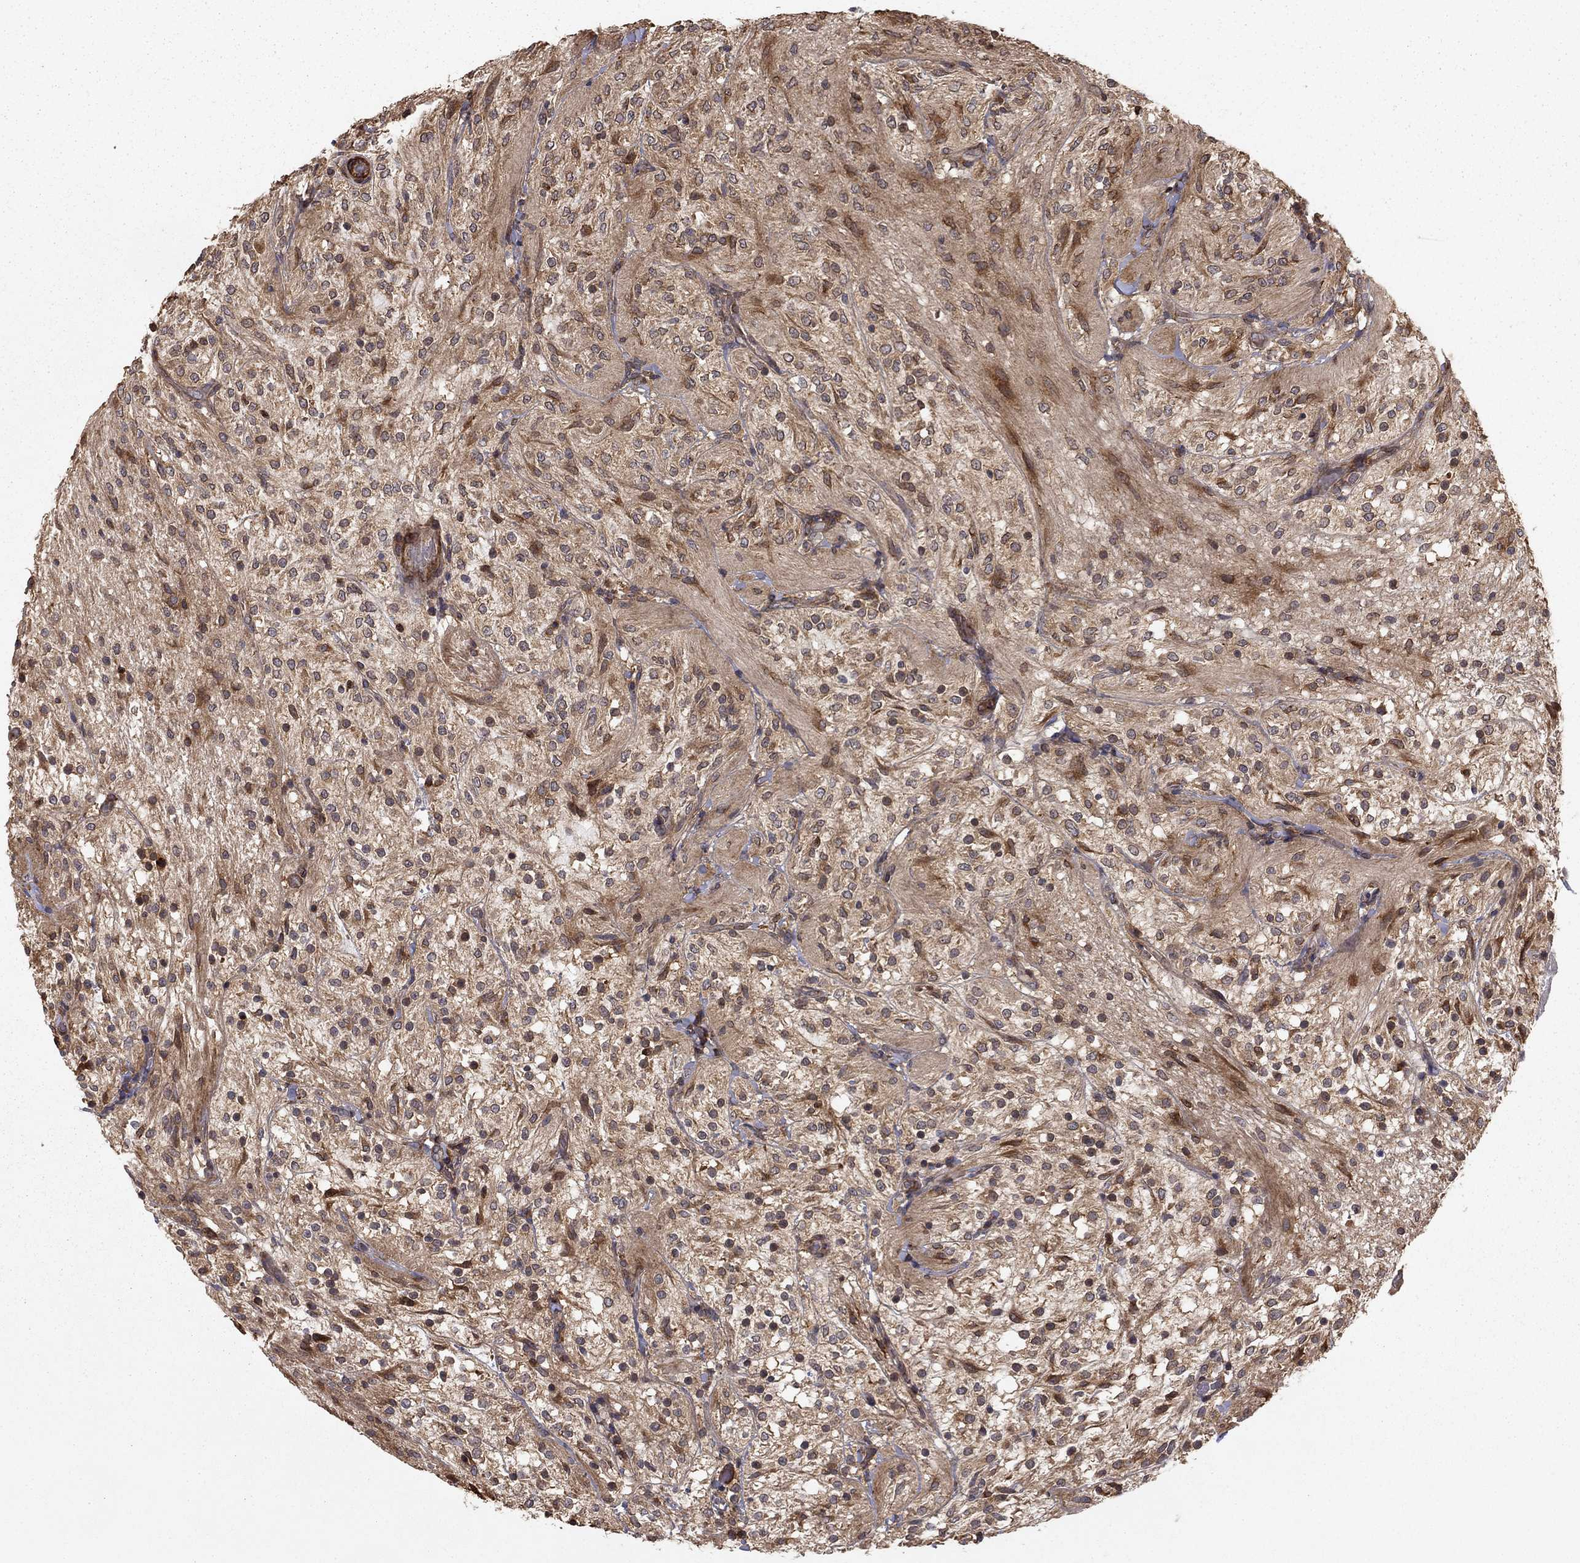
{"staining": {"intensity": "moderate", "quantity": "<25%", "location": "cytoplasmic/membranous"}, "tissue": "glioma", "cell_type": "Tumor cells", "image_type": "cancer", "snomed": [{"axis": "morphology", "description": "Glioma, malignant, Low grade"}, {"axis": "topography", "description": "Brain"}], "caption": "Moderate cytoplasmic/membranous positivity is present in approximately <25% of tumor cells in glioma.", "gene": "HABP4", "patient": {"sex": "male", "age": 3}}